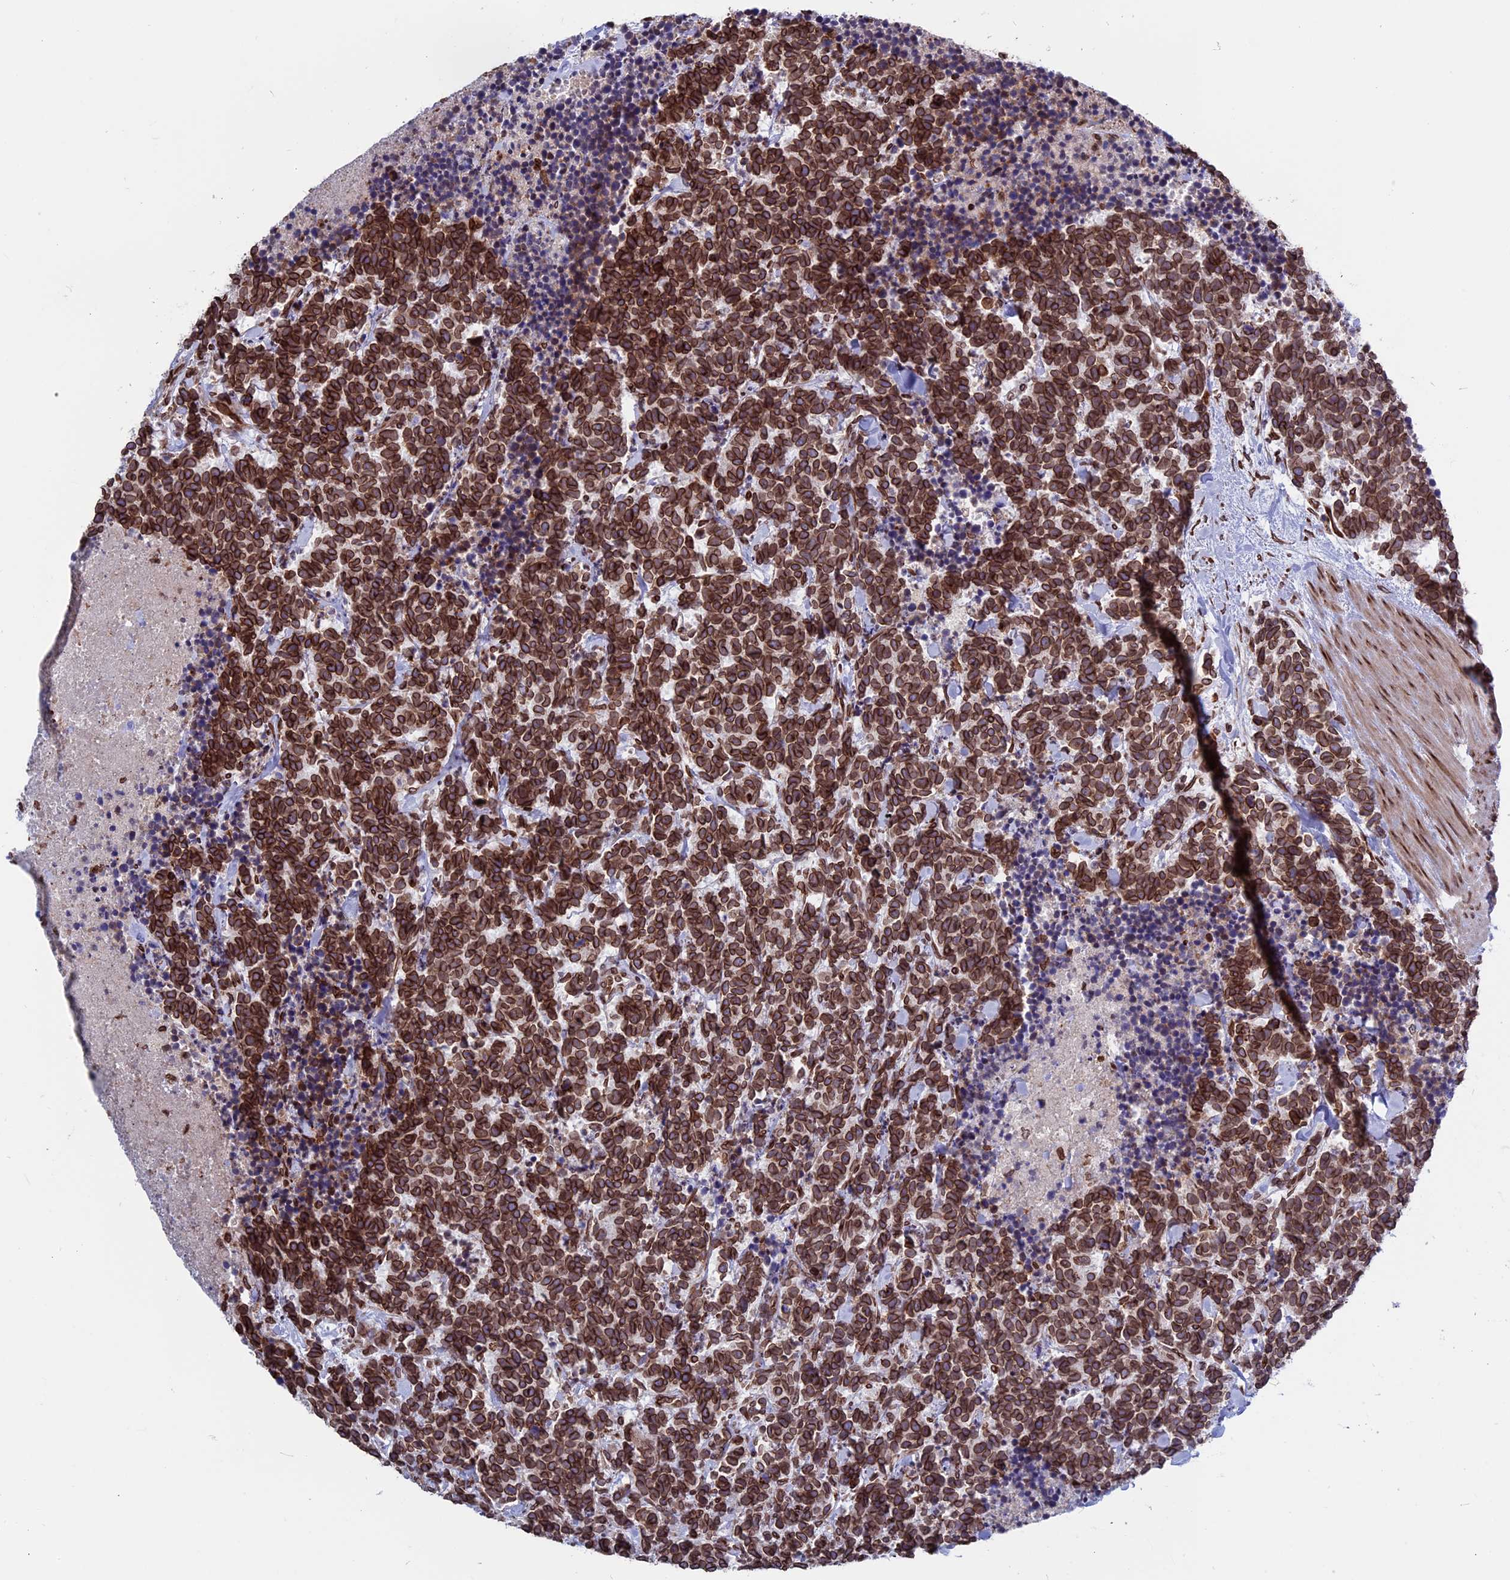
{"staining": {"intensity": "strong", "quantity": ">75%", "location": "cytoplasmic/membranous,nuclear"}, "tissue": "carcinoid", "cell_type": "Tumor cells", "image_type": "cancer", "snomed": [{"axis": "morphology", "description": "Carcinoma, NOS"}, {"axis": "morphology", "description": "Carcinoid, malignant, NOS"}, {"axis": "topography", "description": "Prostate"}], "caption": "Protein analysis of carcinoma tissue exhibits strong cytoplasmic/membranous and nuclear expression in approximately >75% of tumor cells.", "gene": "PTCHD4", "patient": {"sex": "male", "age": 57}}